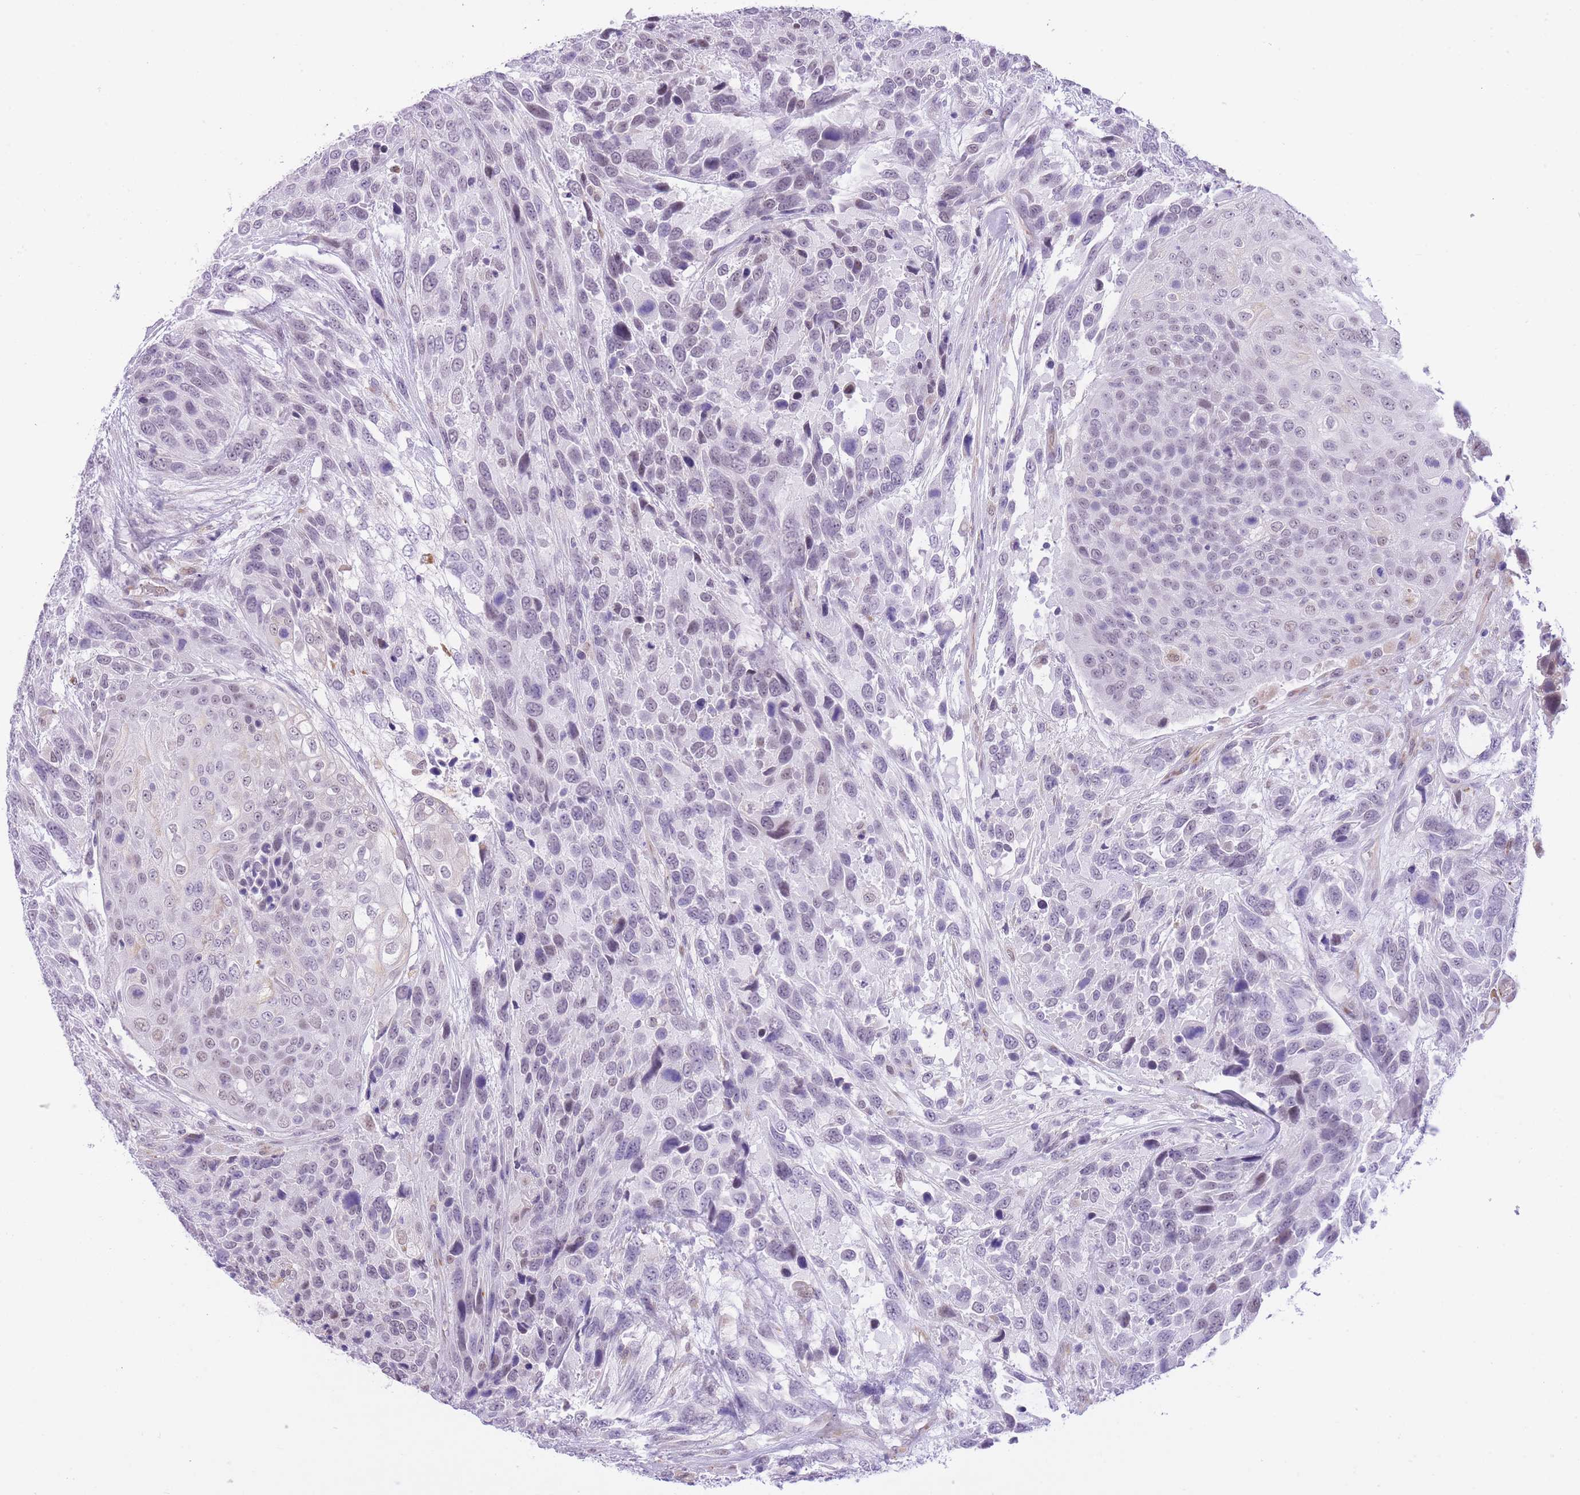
{"staining": {"intensity": "negative", "quantity": "none", "location": "none"}, "tissue": "urothelial cancer", "cell_type": "Tumor cells", "image_type": "cancer", "snomed": [{"axis": "morphology", "description": "Urothelial carcinoma, High grade"}, {"axis": "topography", "description": "Urinary bladder"}], "caption": "A high-resolution histopathology image shows immunohistochemistry staining of high-grade urothelial carcinoma, which shows no significant positivity in tumor cells.", "gene": "MEIOSIN", "patient": {"sex": "female", "age": 70}}